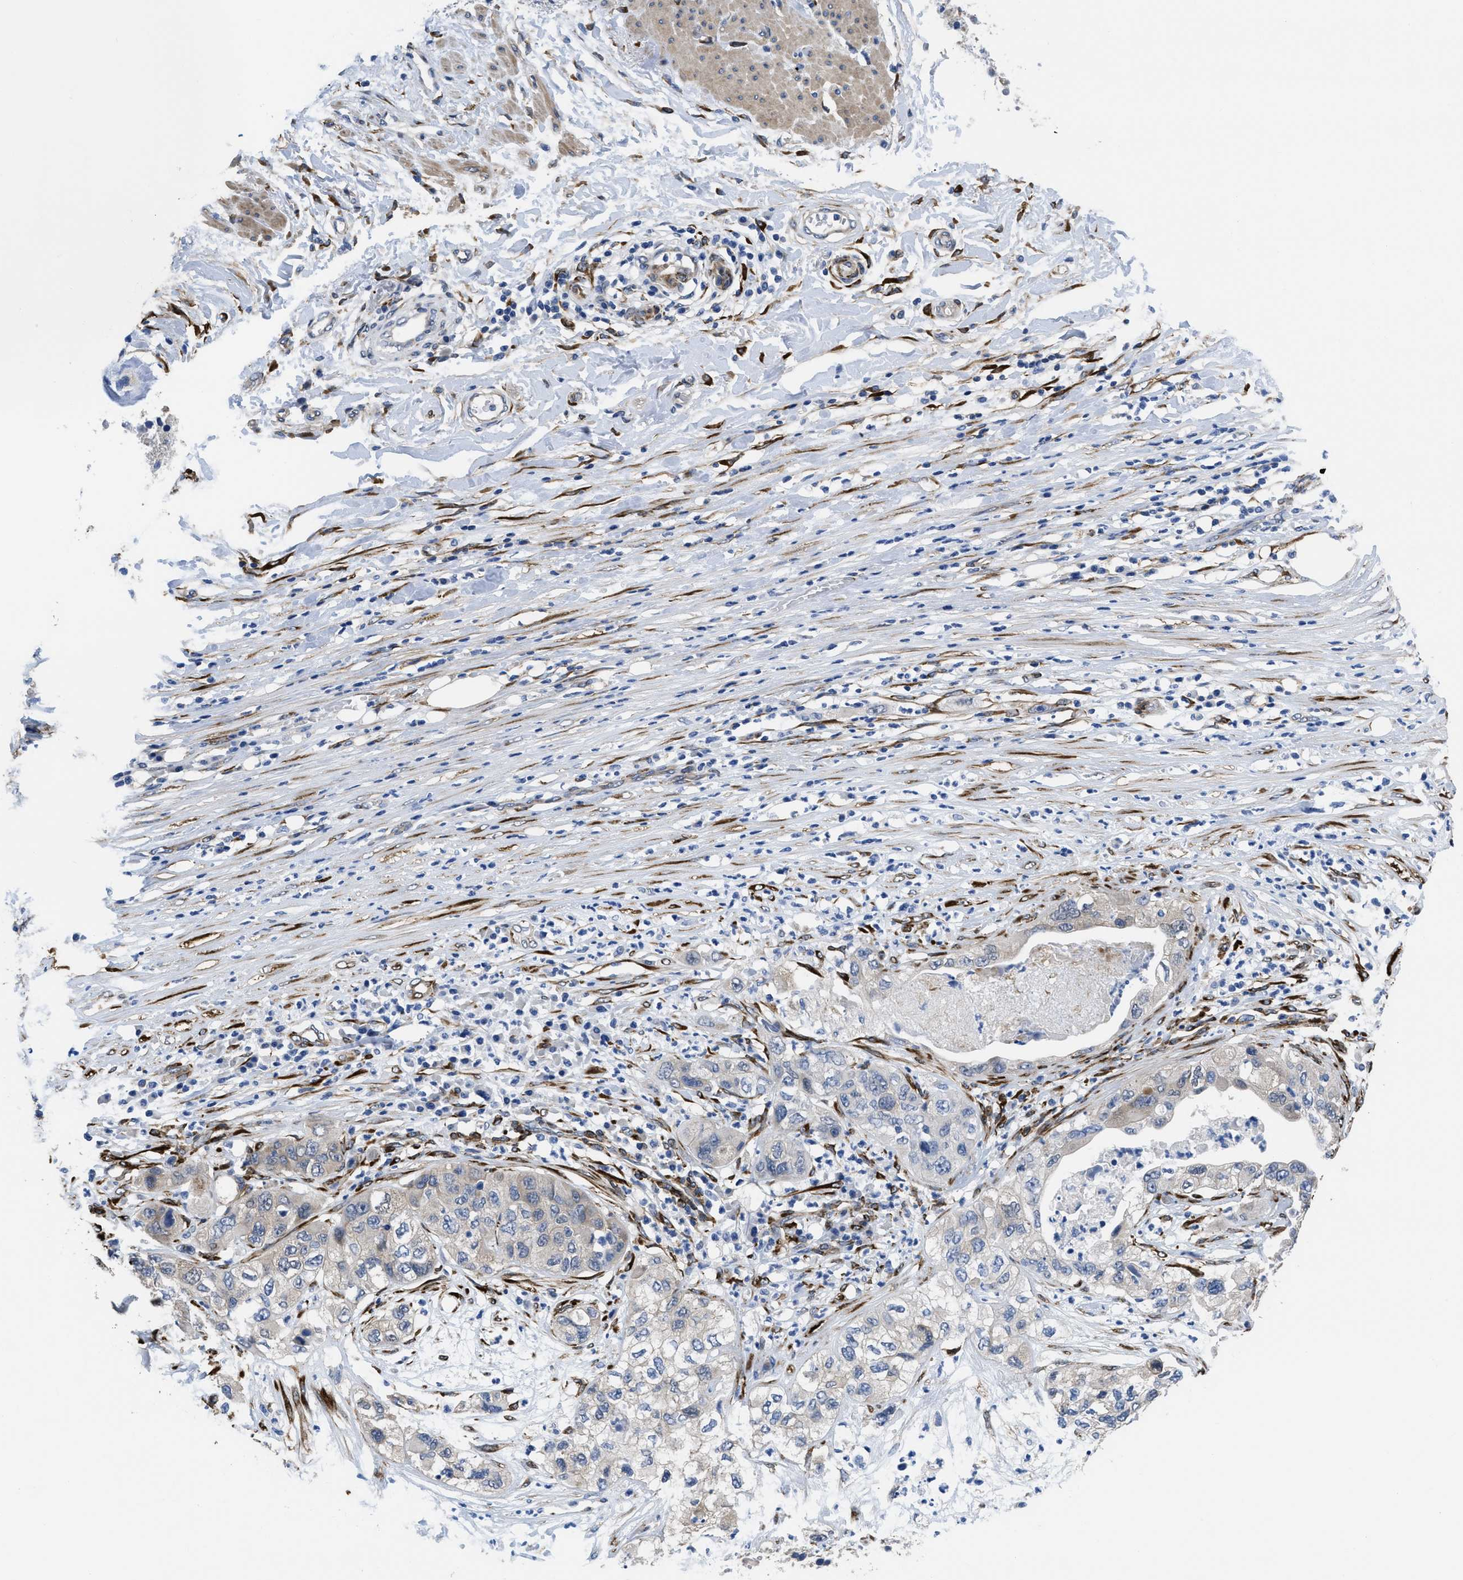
{"staining": {"intensity": "negative", "quantity": "none", "location": "none"}, "tissue": "pancreatic cancer", "cell_type": "Tumor cells", "image_type": "cancer", "snomed": [{"axis": "morphology", "description": "Adenocarcinoma, NOS"}, {"axis": "topography", "description": "Pancreas"}], "caption": "This is an IHC micrograph of human pancreatic cancer. There is no staining in tumor cells.", "gene": "SQLE", "patient": {"sex": "female", "age": 78}}